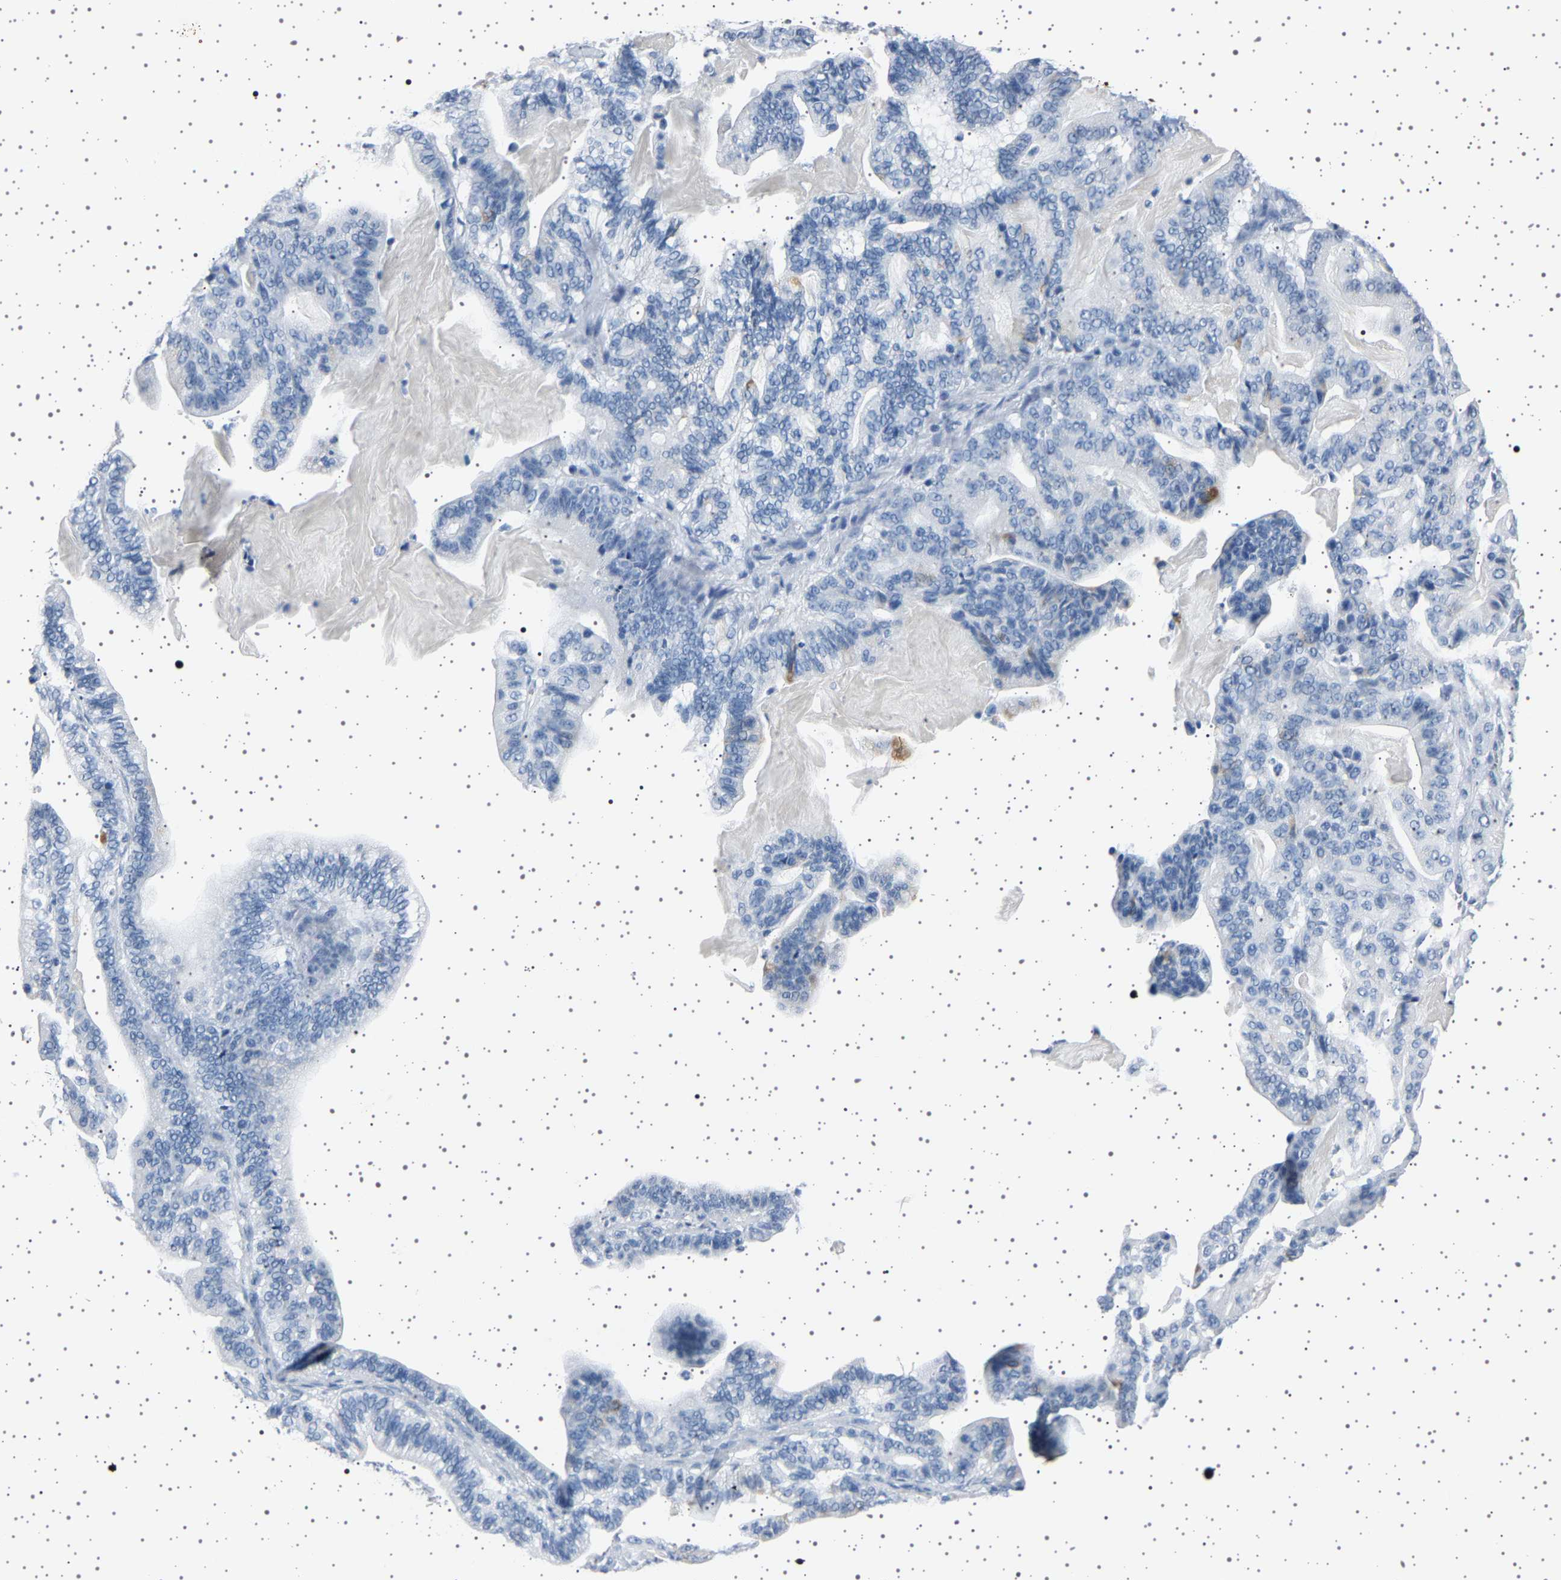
{"staining": {"intensity": "strong", "quantity": "<25%", "location": "cytoplasmic/membranous"}, "tissue": "pancreatic cancer", "cell_type": "Tumor cells", "image_type": "cancer", "snomed": [{"axis": "morphology", "description": "Adenocarcinoma, NOS"}, {"axis": "topography", "description": "Pancreas"}], "caption": "Protein expression analysis of pancreatic adenocarcinoma reveals strong cytoplasmic/membranous expression in approximately <25% of tumor cells.", "gene": "TFF3", "patient": {"sex": "male", "age": 63}}